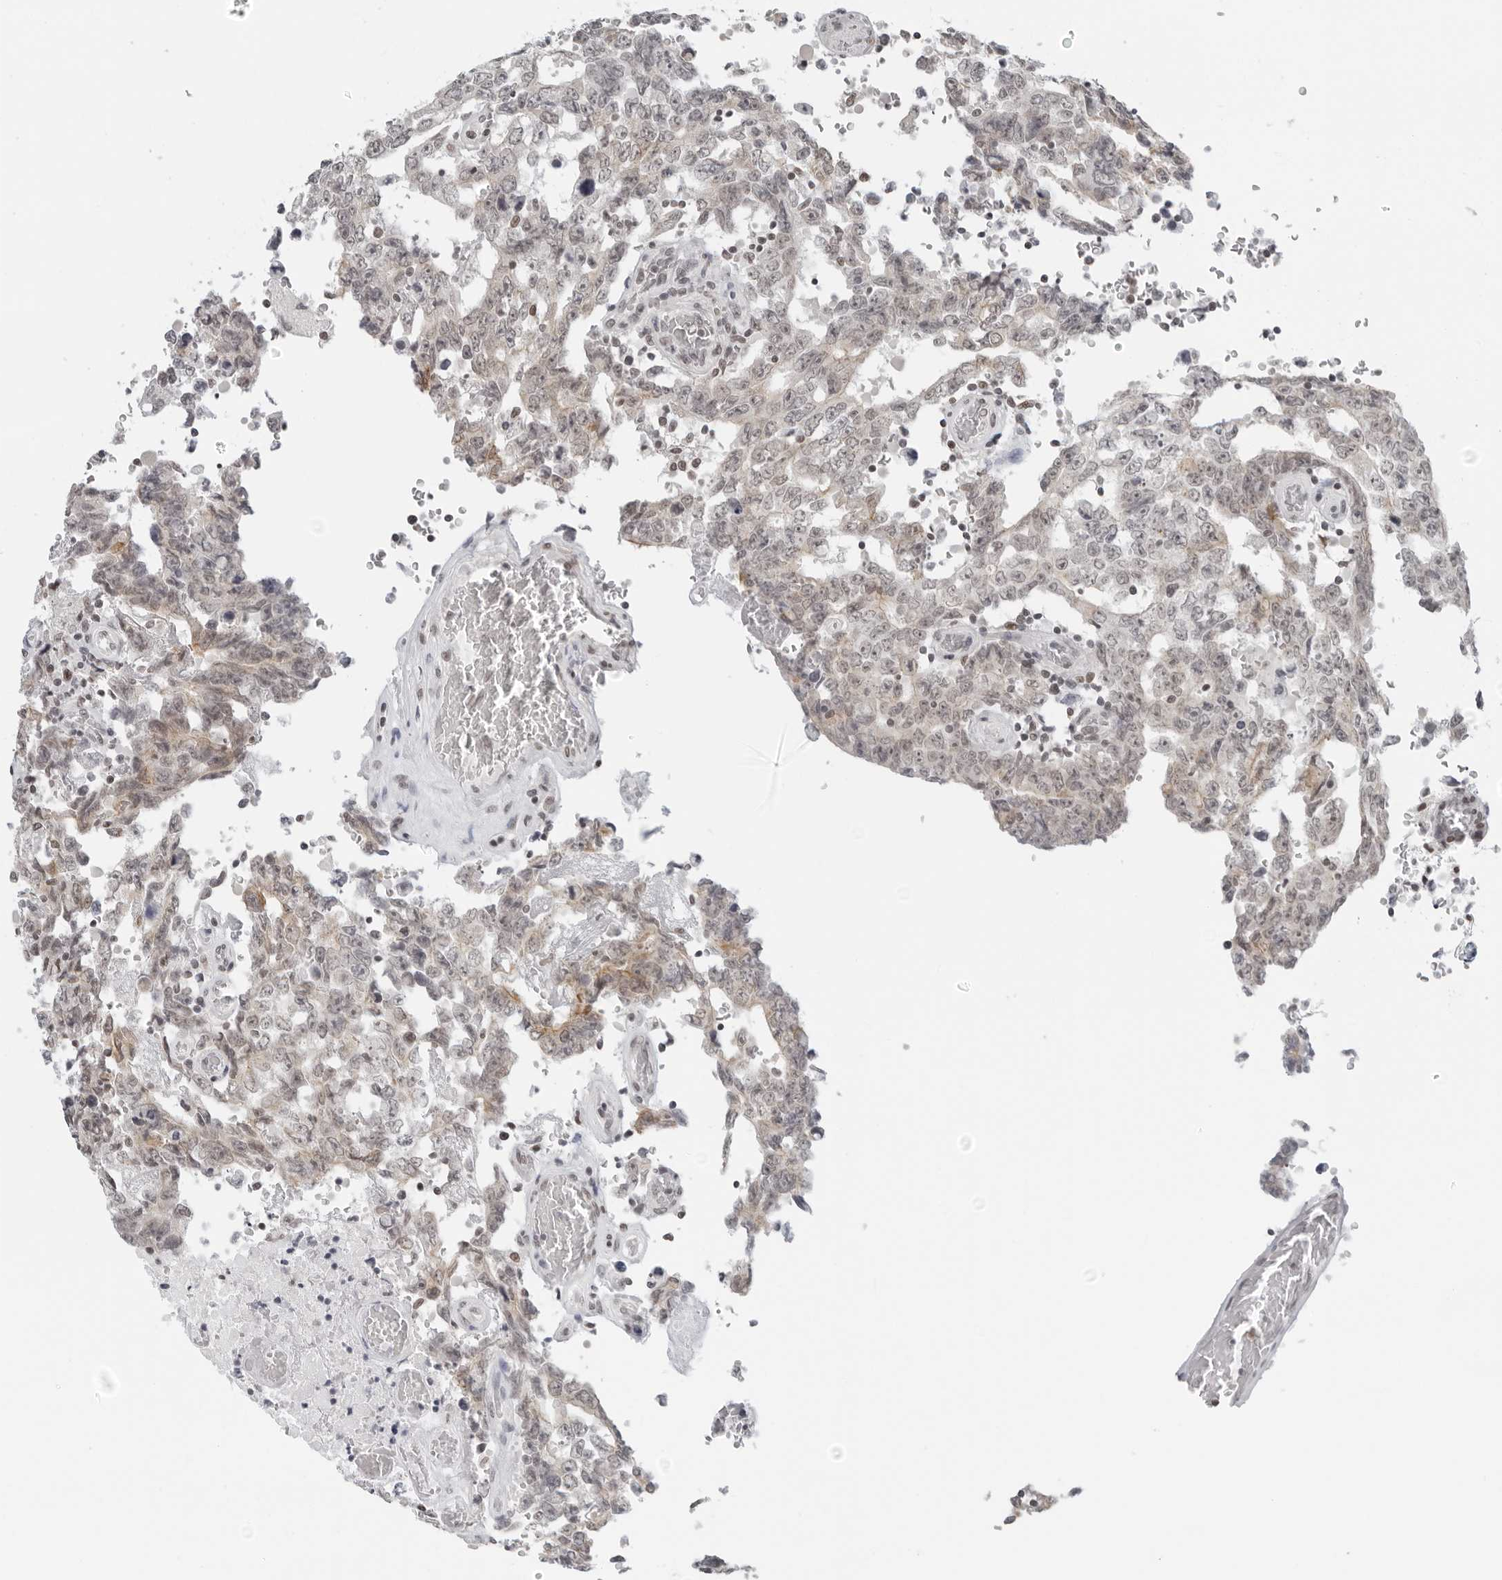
{"staining": {"intensity": "weak", "quantity": ">75%", "location": "nuclear"}, "tissue": "testis cancer", "cell_type": "Tumor cells", "image_type": "cancer", "snomed": [{"axis": "morphology", "description": "Carcinoma, Embryonal, NOS"}, {"axis": "topography", "description": "Testis"}], "caption": "This photomicrograph exhibits IHC staining of human embryonal carcinoma (testis), with low weak nuclear positivity in about >75% of tumor cells.", "gene": "FLG2", "patient": {"sex": "male", "age": 26}}